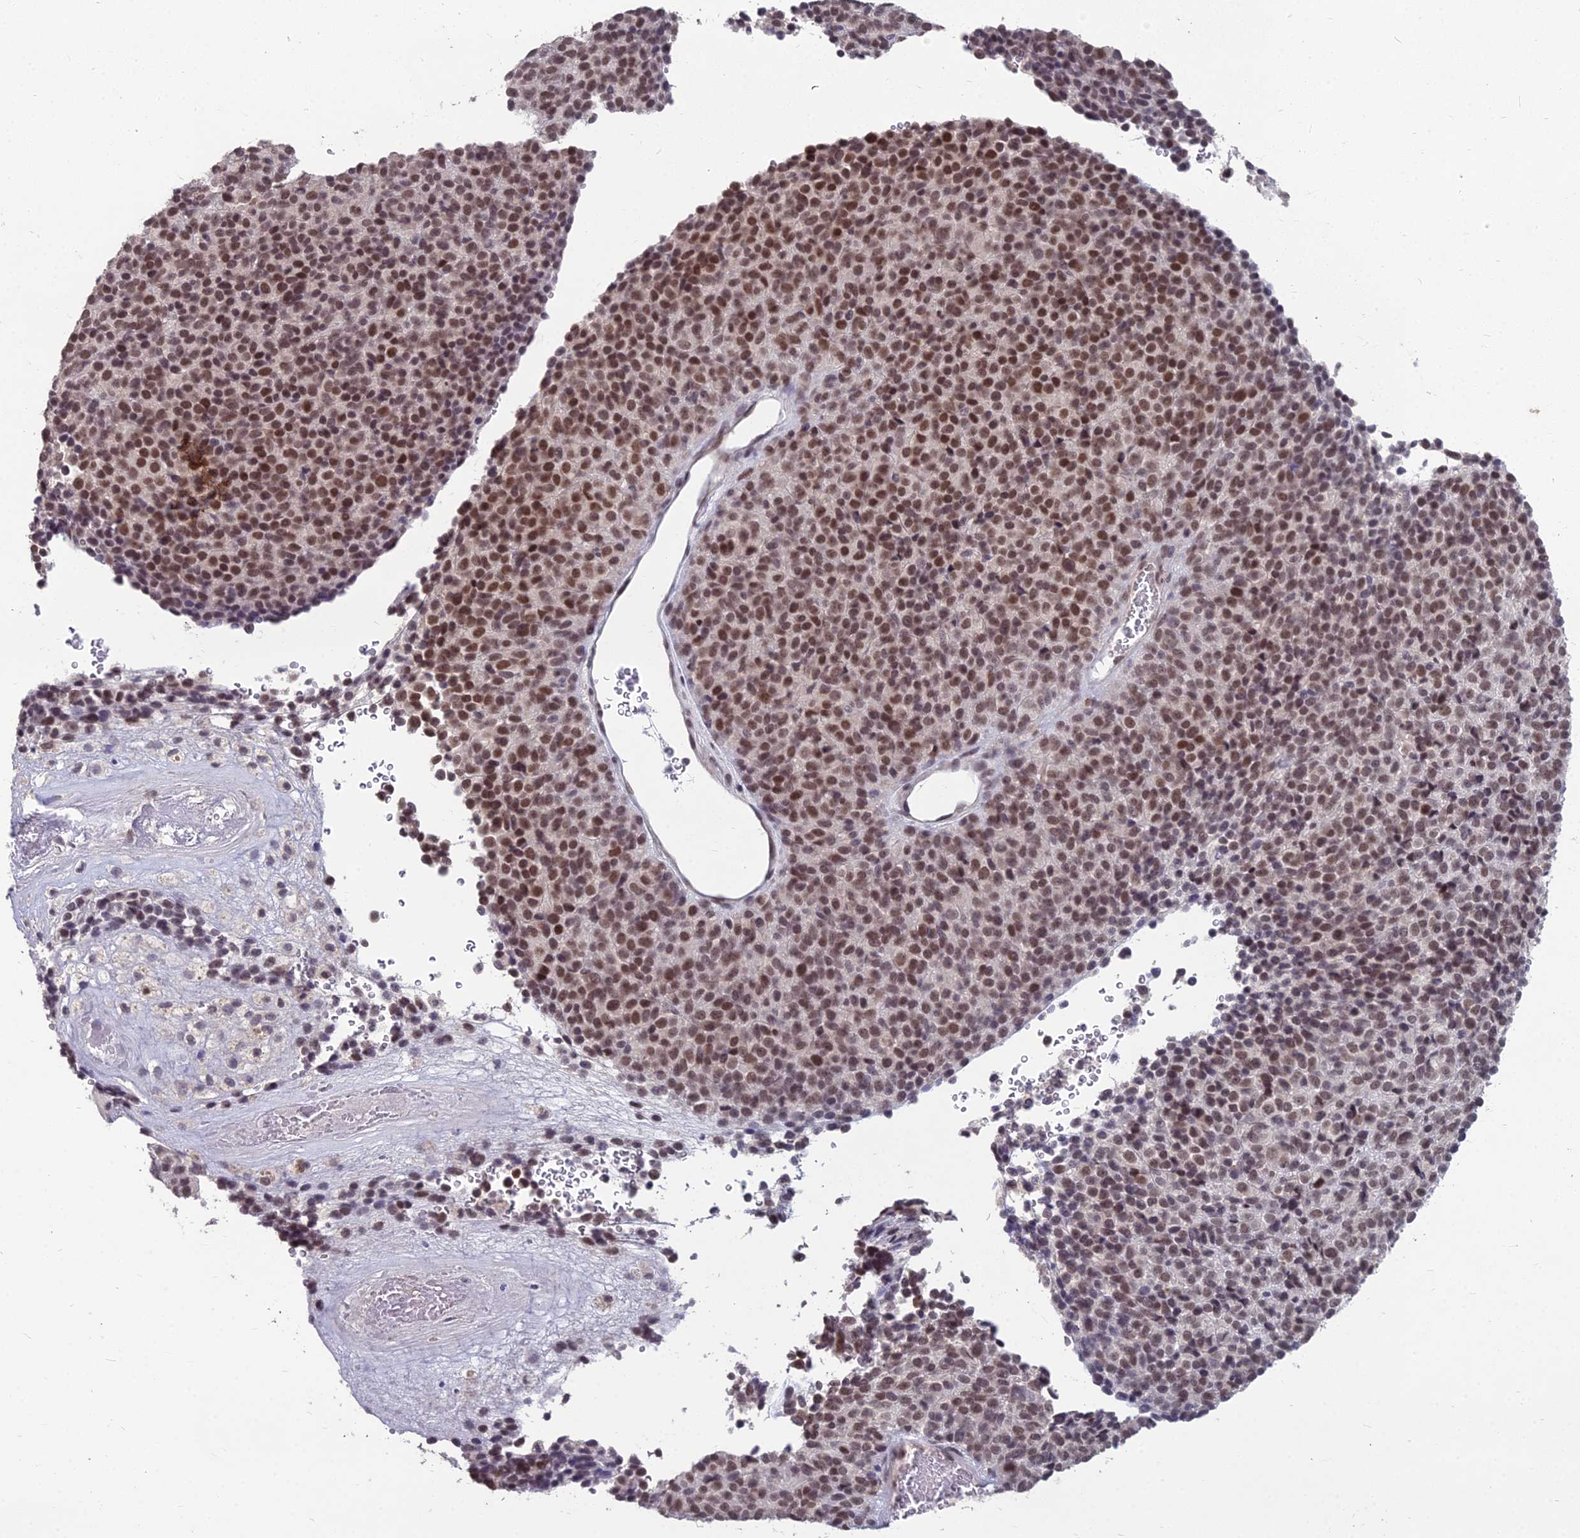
{"staining": {"intensity": "moderate", "quantity": ">75%", "location": "nuclear"}, "tissue": "melanoma", "cell_type": "Tumor cells", "image_type": "cancer", "snomed": [{"axis": "morphology", "description": "Malignant melanoma, Metastatic site"}, {"axis": "topography", "description": "Brain"}], "caption": "This histopathology image demonstrates immunohistochemistry (IHC) staining of melanoma, with medium moderate nuclear staining in approximately >75% of tumor cells.", "gene": "KAT7", "patient": {"sex": "female", "age": 56}}